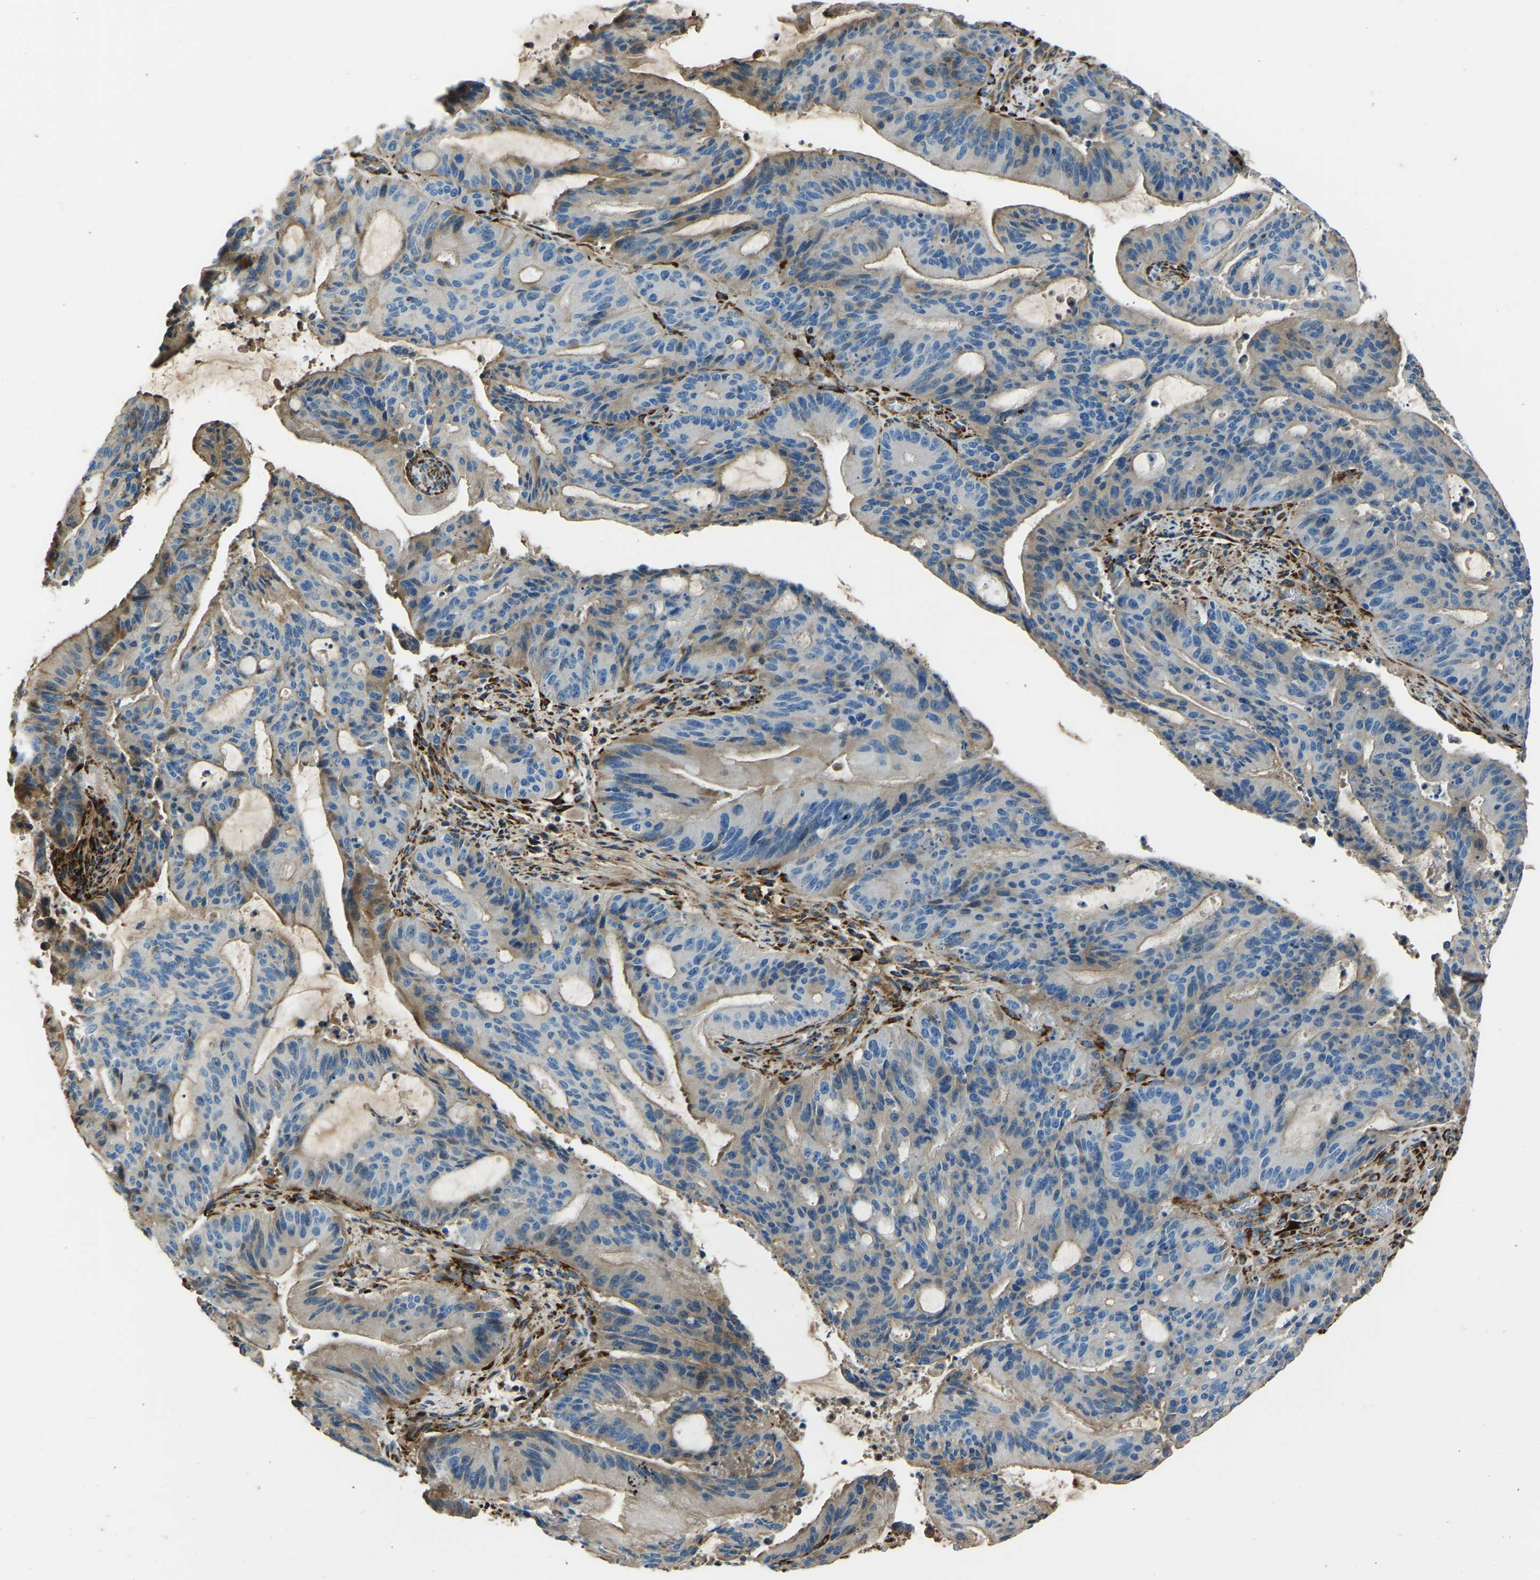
{"staining": {"intensity": "moderate", "quantity": "<25%", "location": "cytoplasmic/membranous"}, "tissue": "liver cancer", "cell_type": "Tumor cells", "image_type": "cancer", "snomed": [{"axis": "morphology", "description": "Normal tissue, NOS"}, {"axis": "morphology", "description": "Cholangiocarcinoma"}, {"axis": "topography", "description": "Liver"}, {"axis": "topography", "description": "Peripheral nerve tissue"}], "caption": "Immunohistochemical staining of cholangiocarcinoma (liver) exhibits low levels of moderate cytoplasmic/membranous expression in about <25% of tumor cells.", "gene": "COL3A1", "patient": {"sex": "female", "age": 73}}